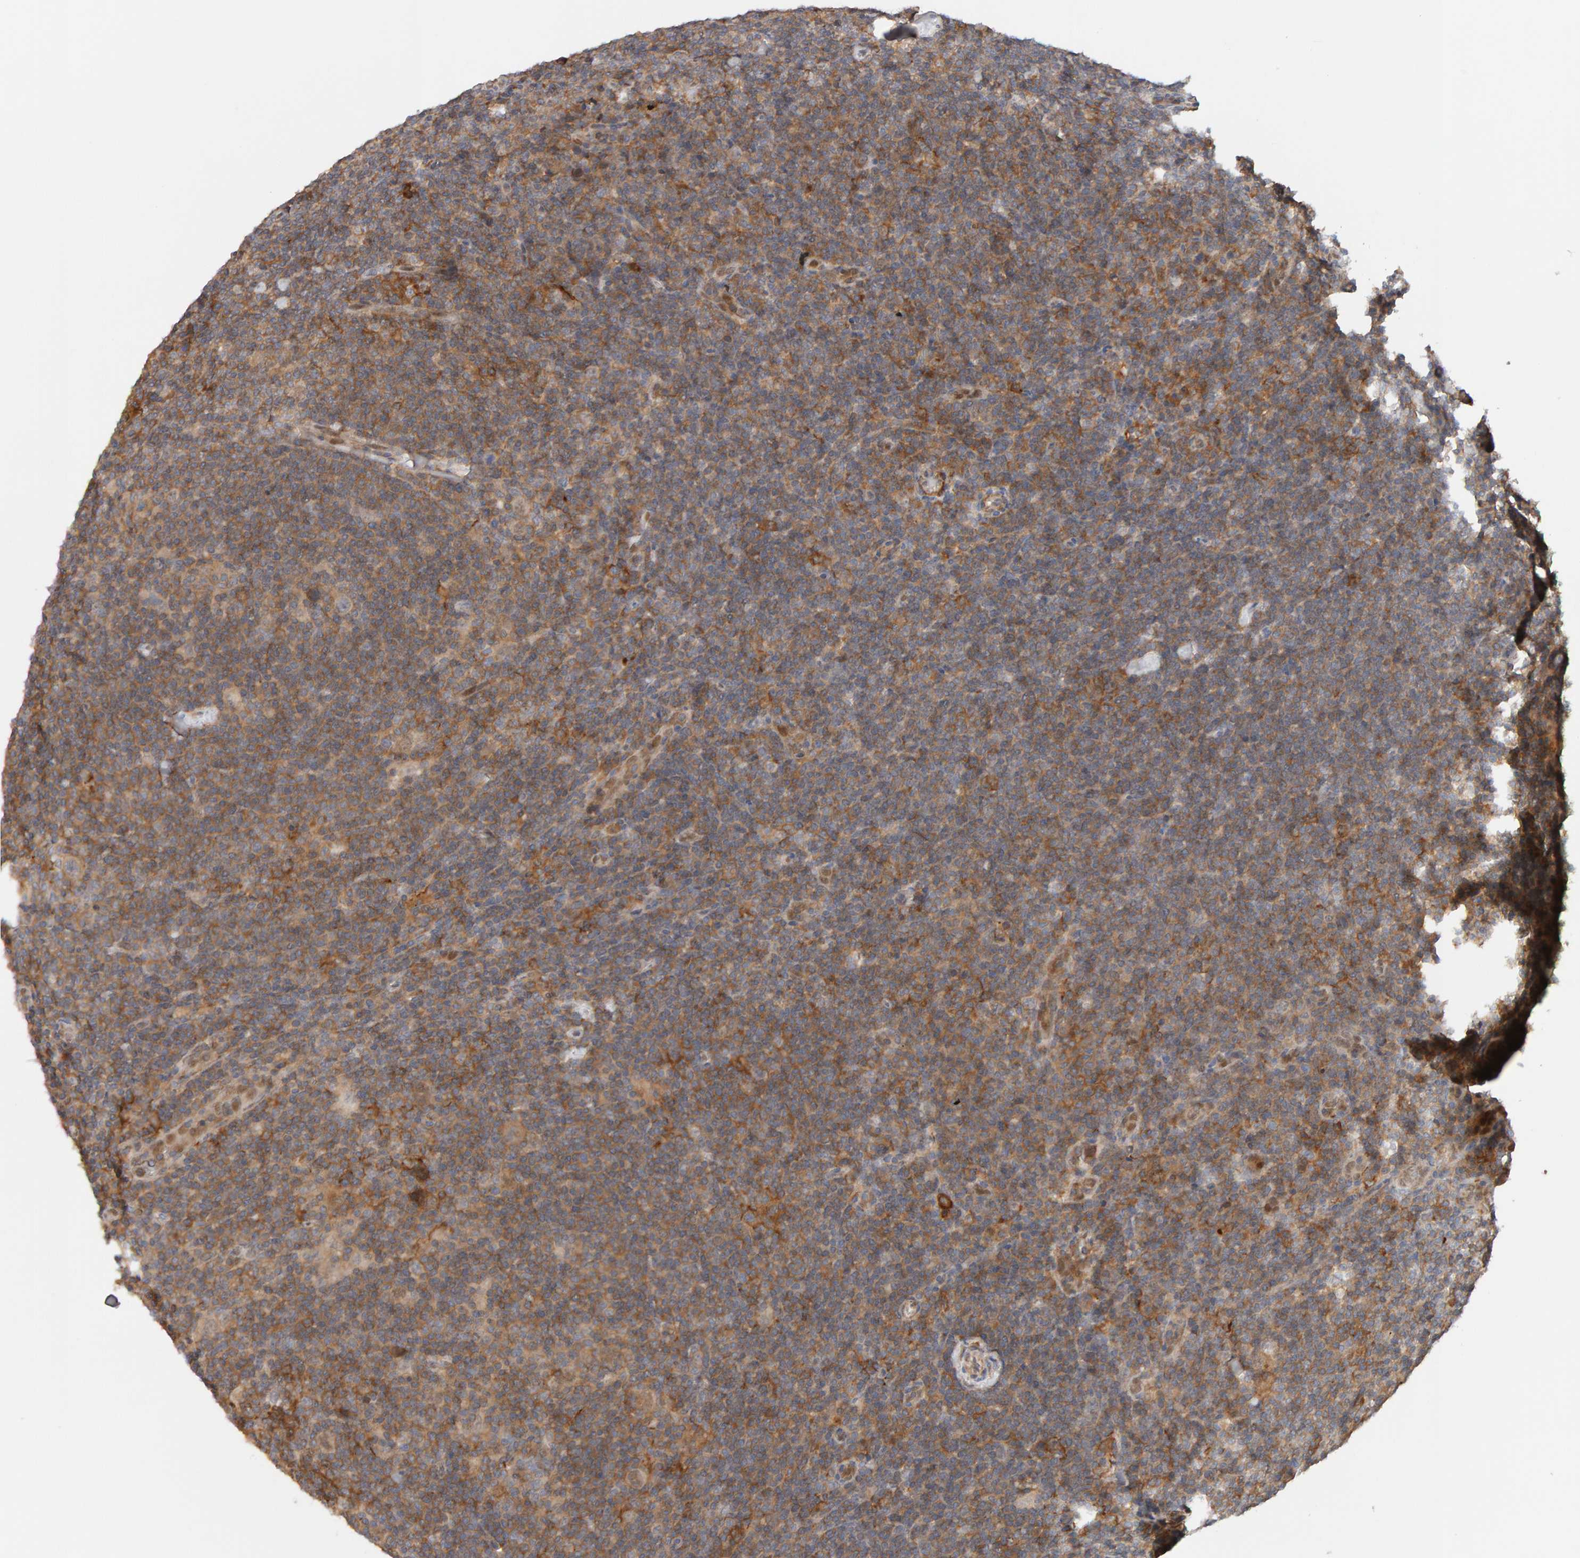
{"staining": {"intensity": "moderate", "quantity": ">75%", "location": "cytoplasmic/membranous"}, "tissue": "lymphoma", "cell_type": "Tumor cells", "image_type": "cancer", "snomed": [{"axis": "morphology", "description": "Hodgkin's disease, NOS"}, {"axis": "topography", "description": "Lymph node"}], "caption": "This is an image of immunohistochemistry (IHC) staining of Hodgkin's disease, which shows moderate expression in the cytoplasmic/membranous of tumor cells.", "gene": "NUDCD1", "patient": {"sex": "female", "age": 57}}